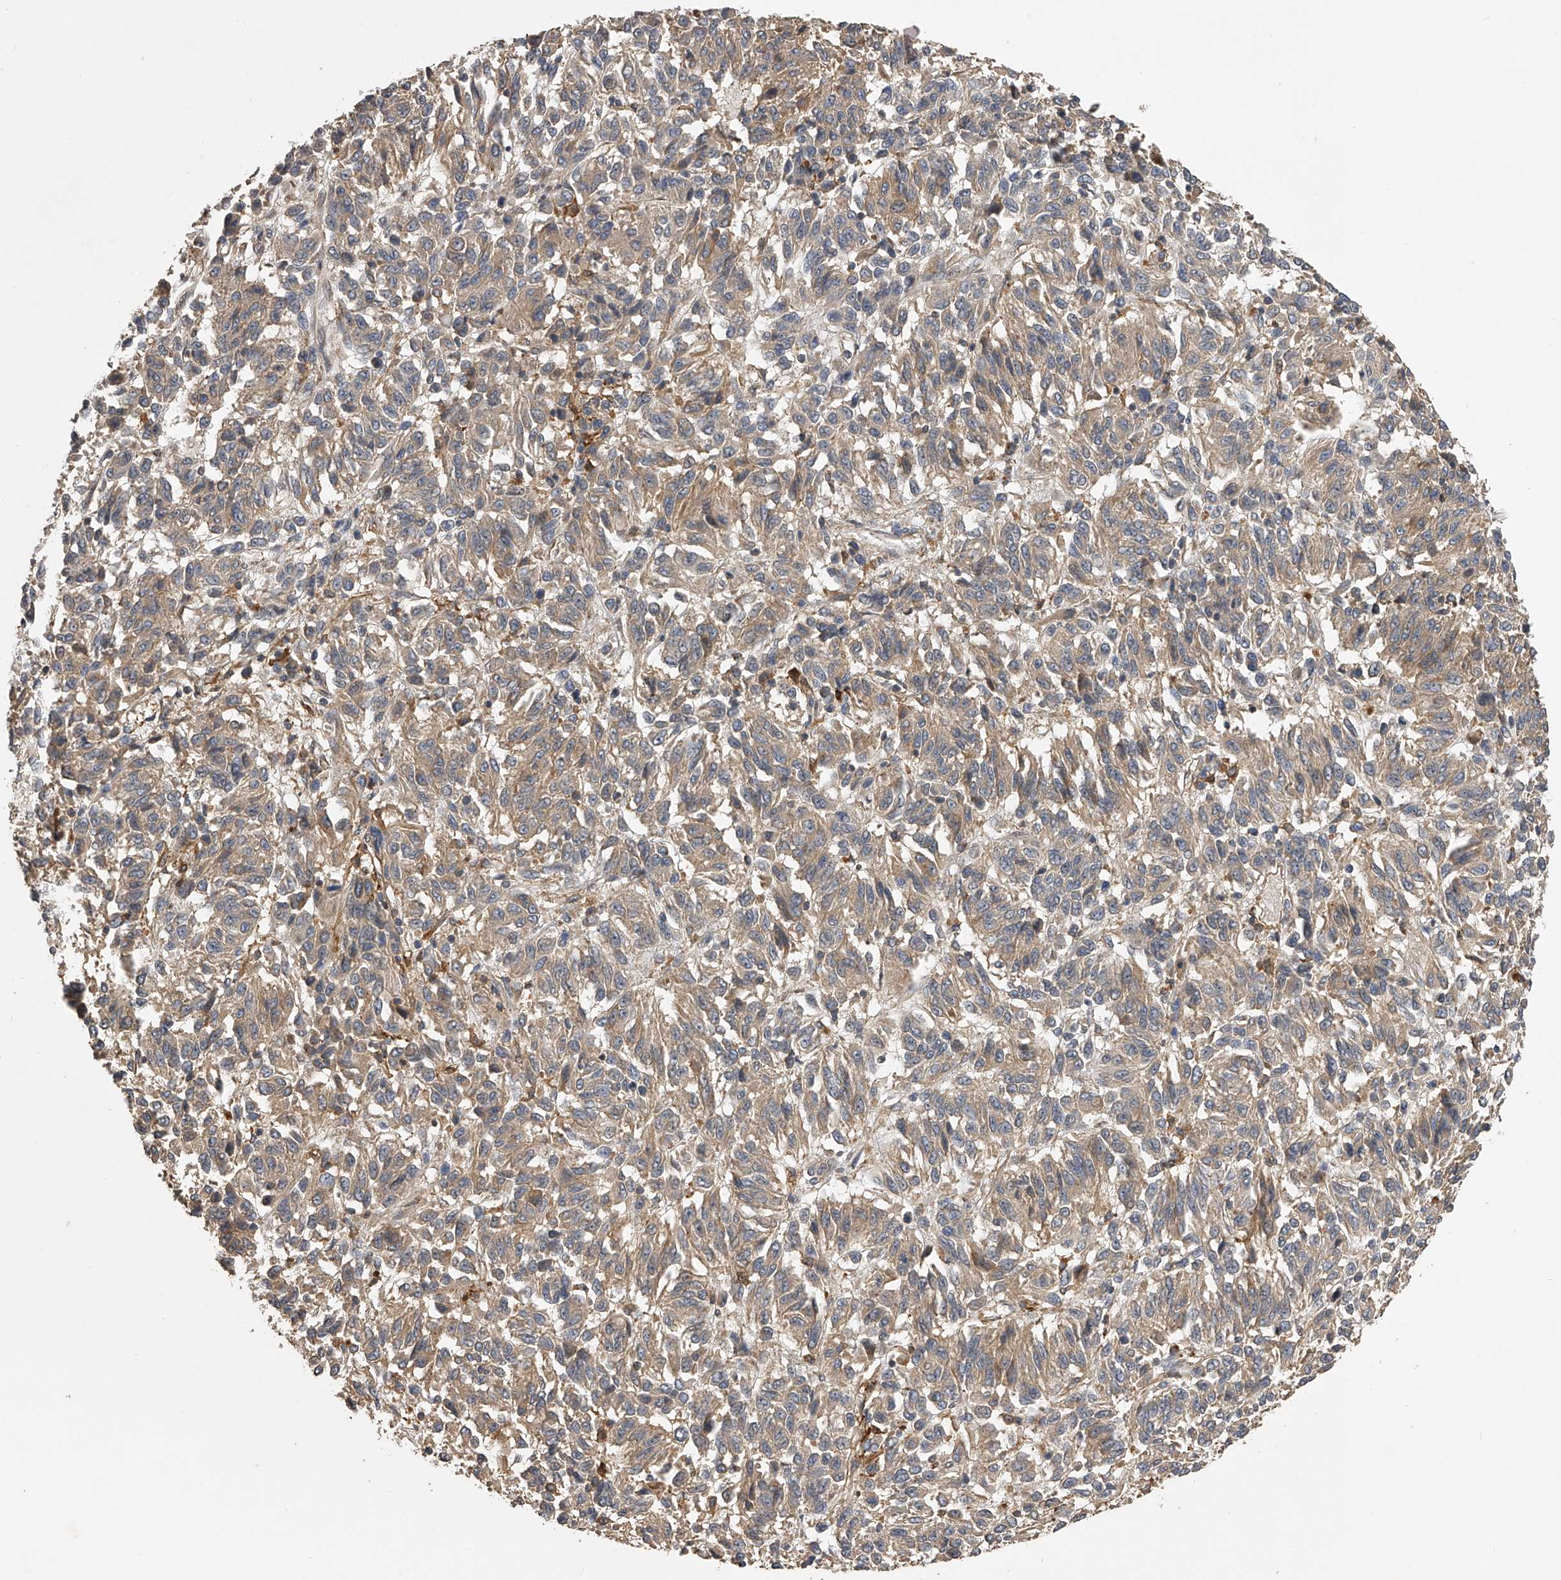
{"staining": {"intensity": "moderate", "quantity": ">75%", "location": "cytoplasmic/membranous"}, "tissue": "melanoma", "cell_type": "Tumor cells", "image_type": "cancer", "snomed": [{"axis": "morphology", "description": "Malignant melanoma, Metastatic site"}, {"axis": "topography", "description": "Lung"}], "caption": "Tumor cells exhibit medium levels of moderate cytoplasmic/membranous expression in approximately >75% of cells in human malignant melanoma (metastatic site).", "gene": "PTPRA", "patient": {"sex": "male", "age": 64}}